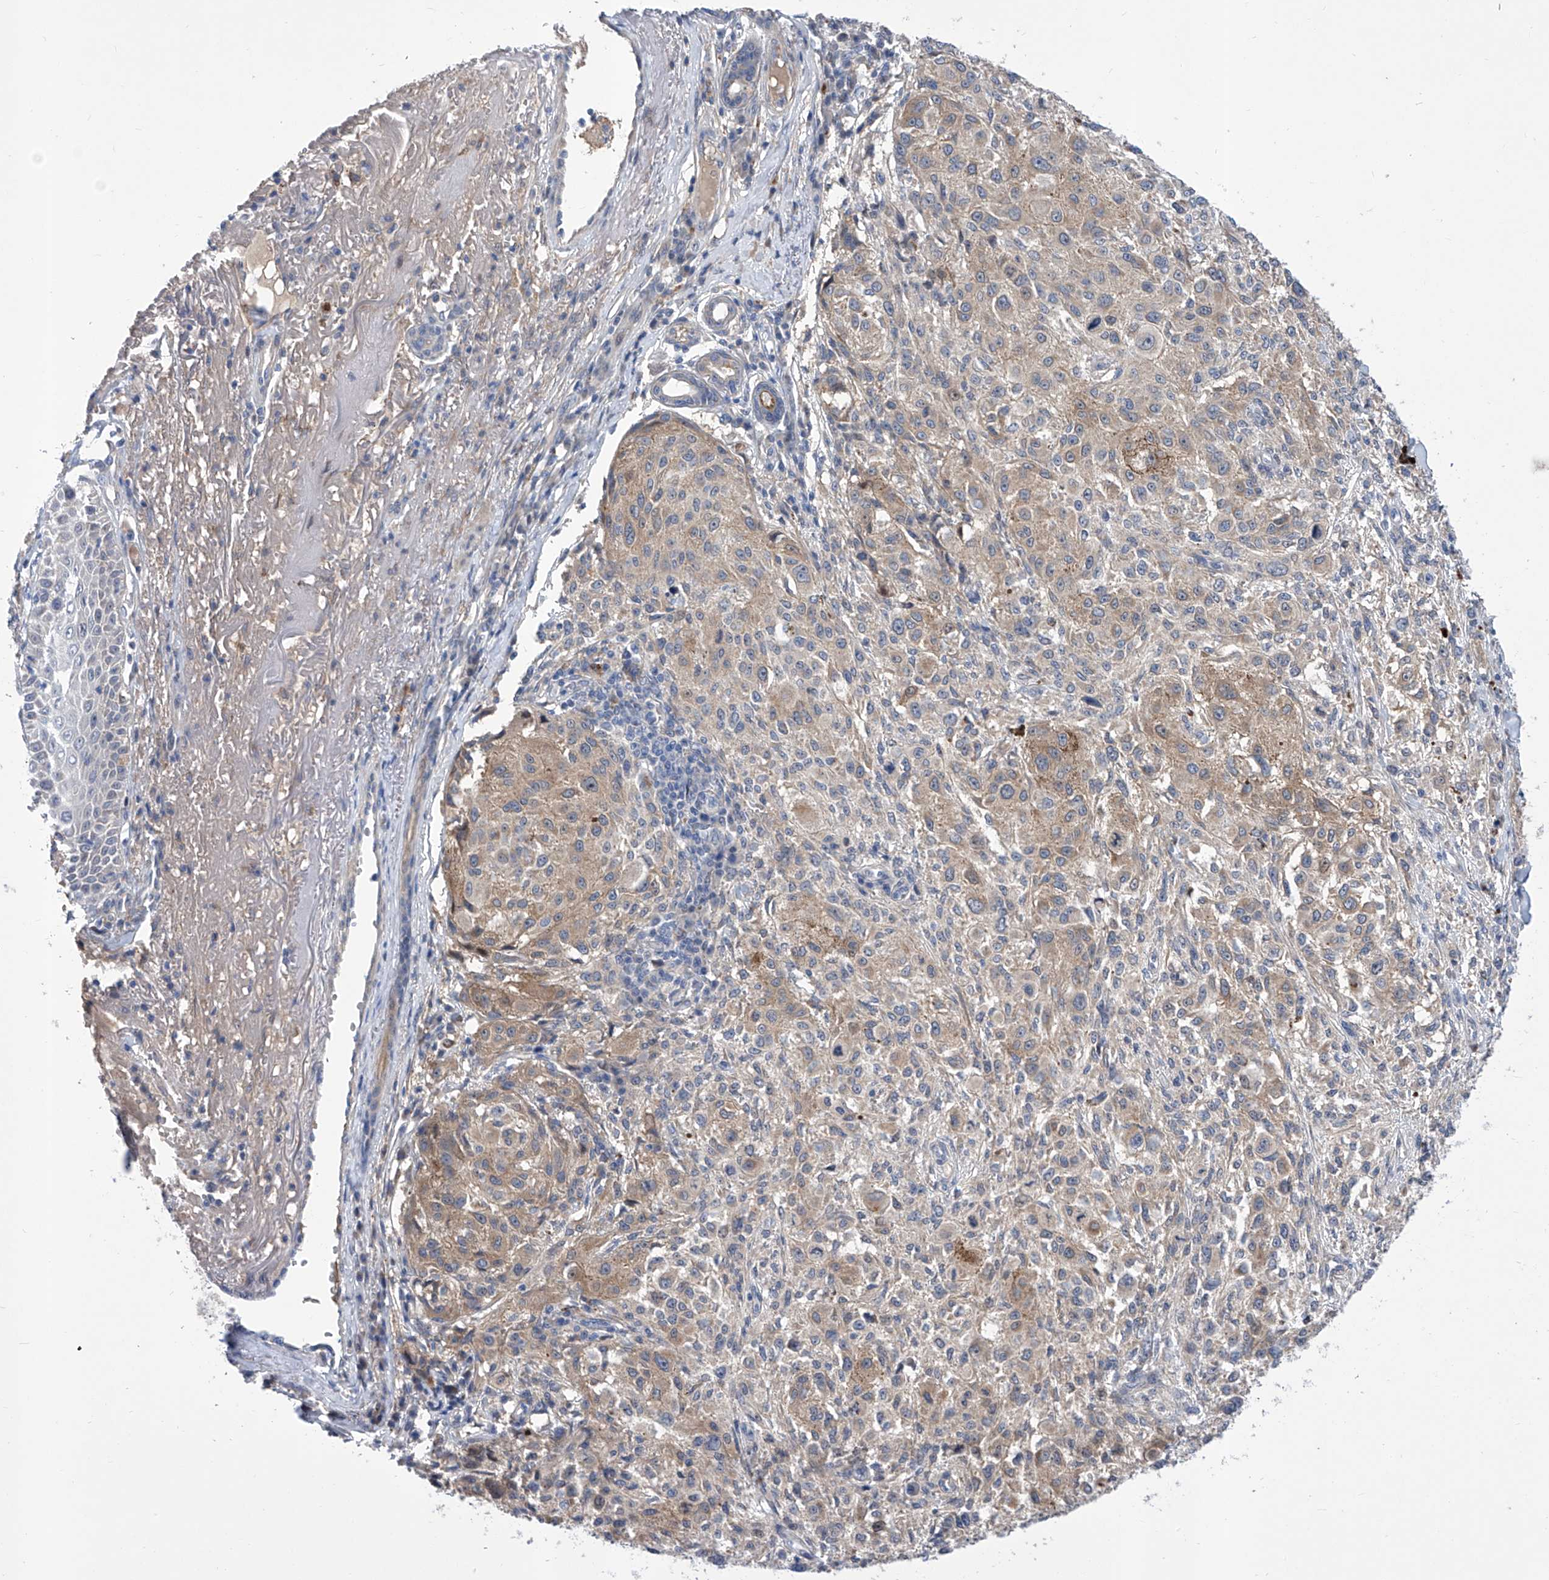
{"staining": {"intensity": "weak", "quantity": "25%-75%", "location": "cytoplasmic/membranous"}, "tissue": "melanoma", "cell_type": "Tumor cells", "image_type": "cancer", "snomed": [{"axis": "morphology", "description": "Necrosis, NOS"}, {"axis": "morphology", "description": "Malignant melanoma, NOS"}, {"axis": "topography", "description": "Skin"}], "caption": "Protein expression analysis of human melanoma reveals weak cytoplasmic/membranous staining in about 25%-75% of tumor cells. Using DAB (3,3'-diaminobenzidine) (brown) and hematoxylin (blue) stains, captured at high magnification using brightfield microscopy.", "gene": "SRBD1", "patient": {"sex": "female", "age": 87}}